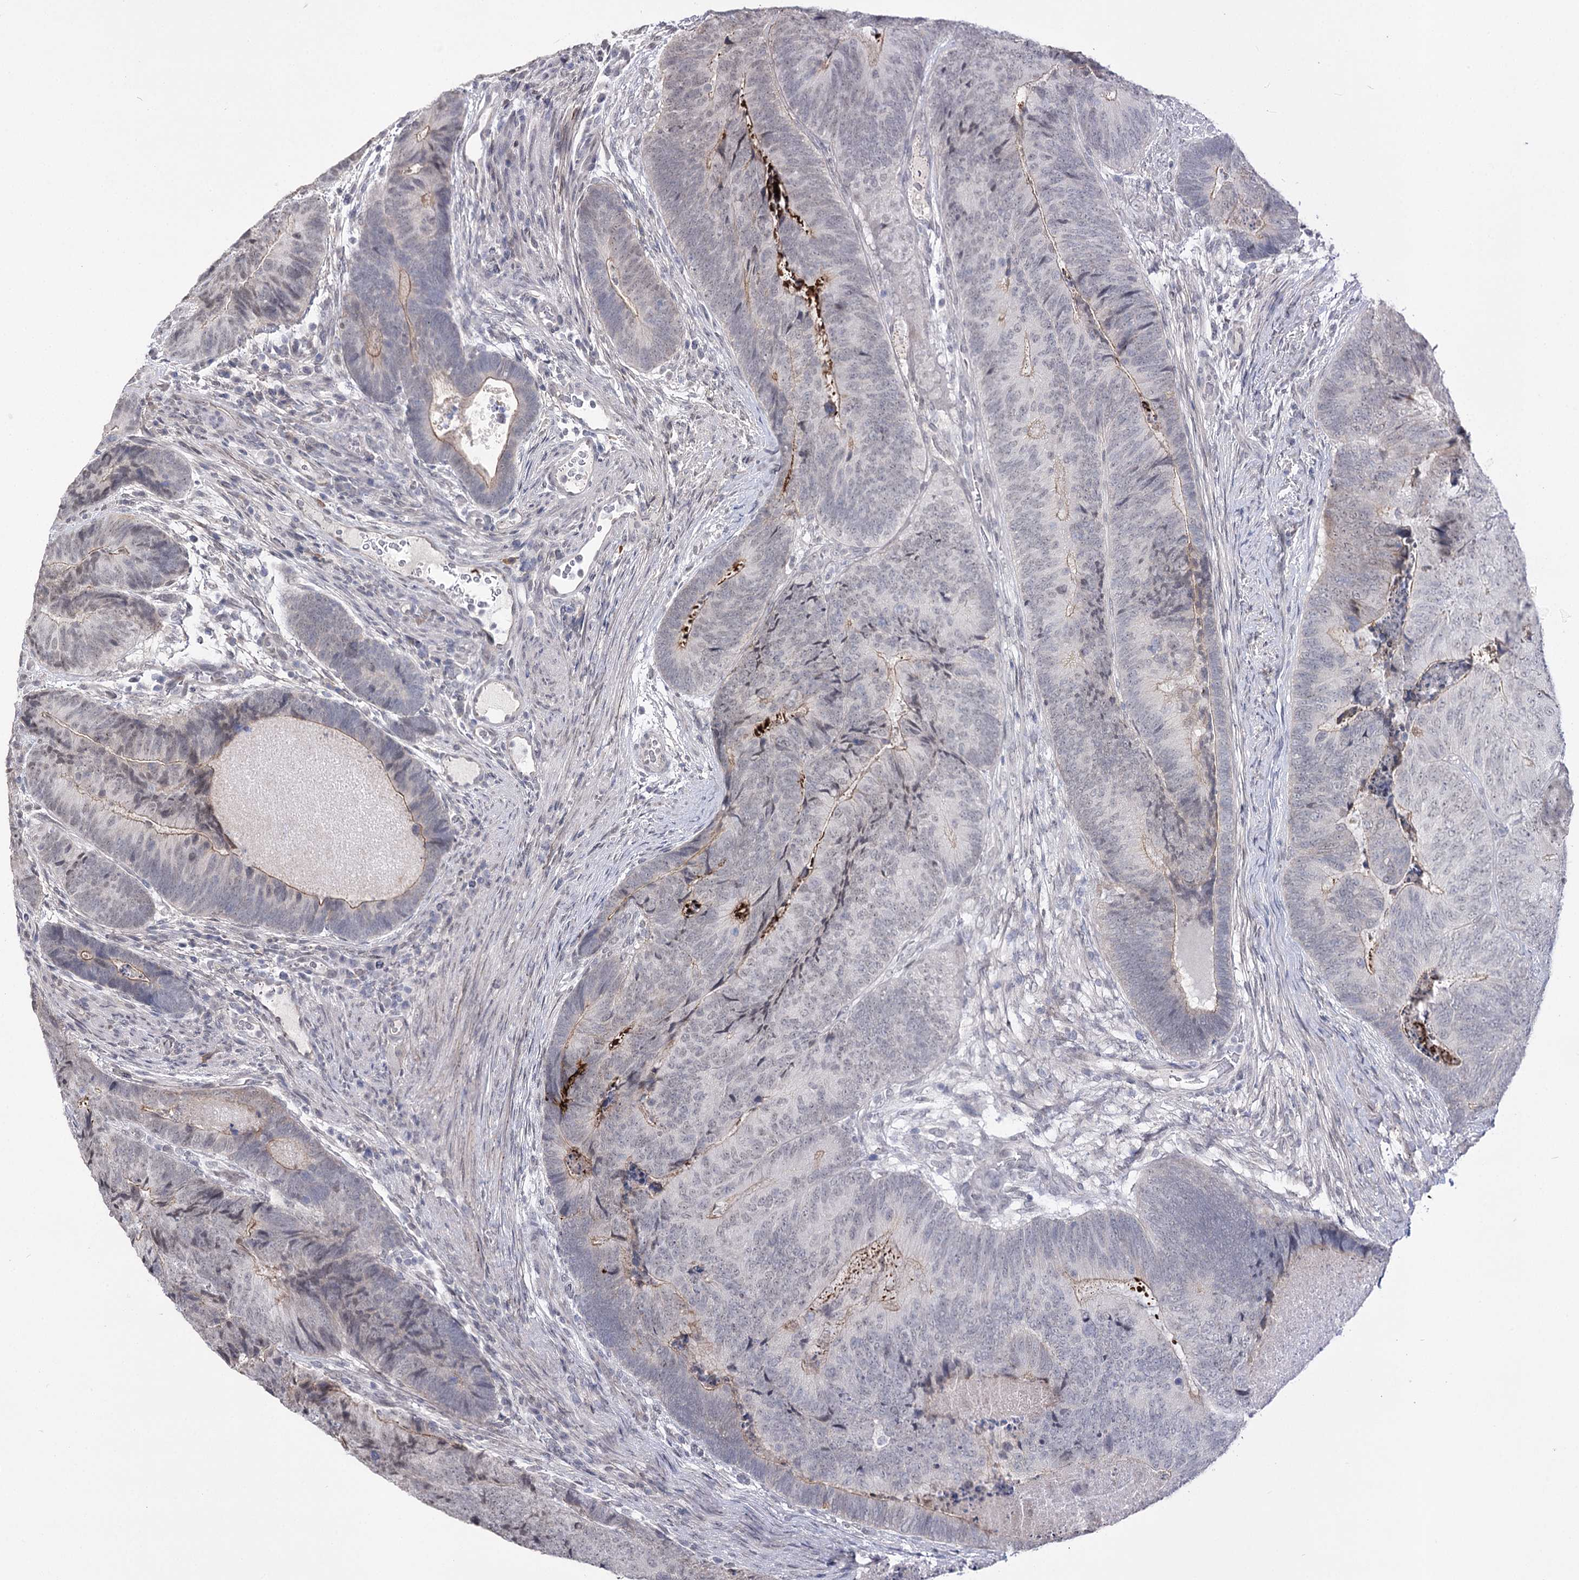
{"staining": {"intensity": "moderate", "quantity": "<25%", "location": "nuclear"}, "tissue": "colorectal cancer", "cell_type": "Tumor cells", "image_type": "cancer", "snomed": [{"axis": "morphology", "description": "Adenocarcinoma, NOS"}, {"axis": "topography", "description": "Colon"}], "caption": "Protein expression analysis of human adenocarcinoma (colorectal) reveals moderate nuclear positivity in about <25% of tumor cells. The staining was performed using DAB to visualize the protein expression in brown, while the nuclei were stained in blue with hematoxylin (Magnification: 20x).", "gene": "ATP10B", "patient": {"sex": "female", "age": 67}}